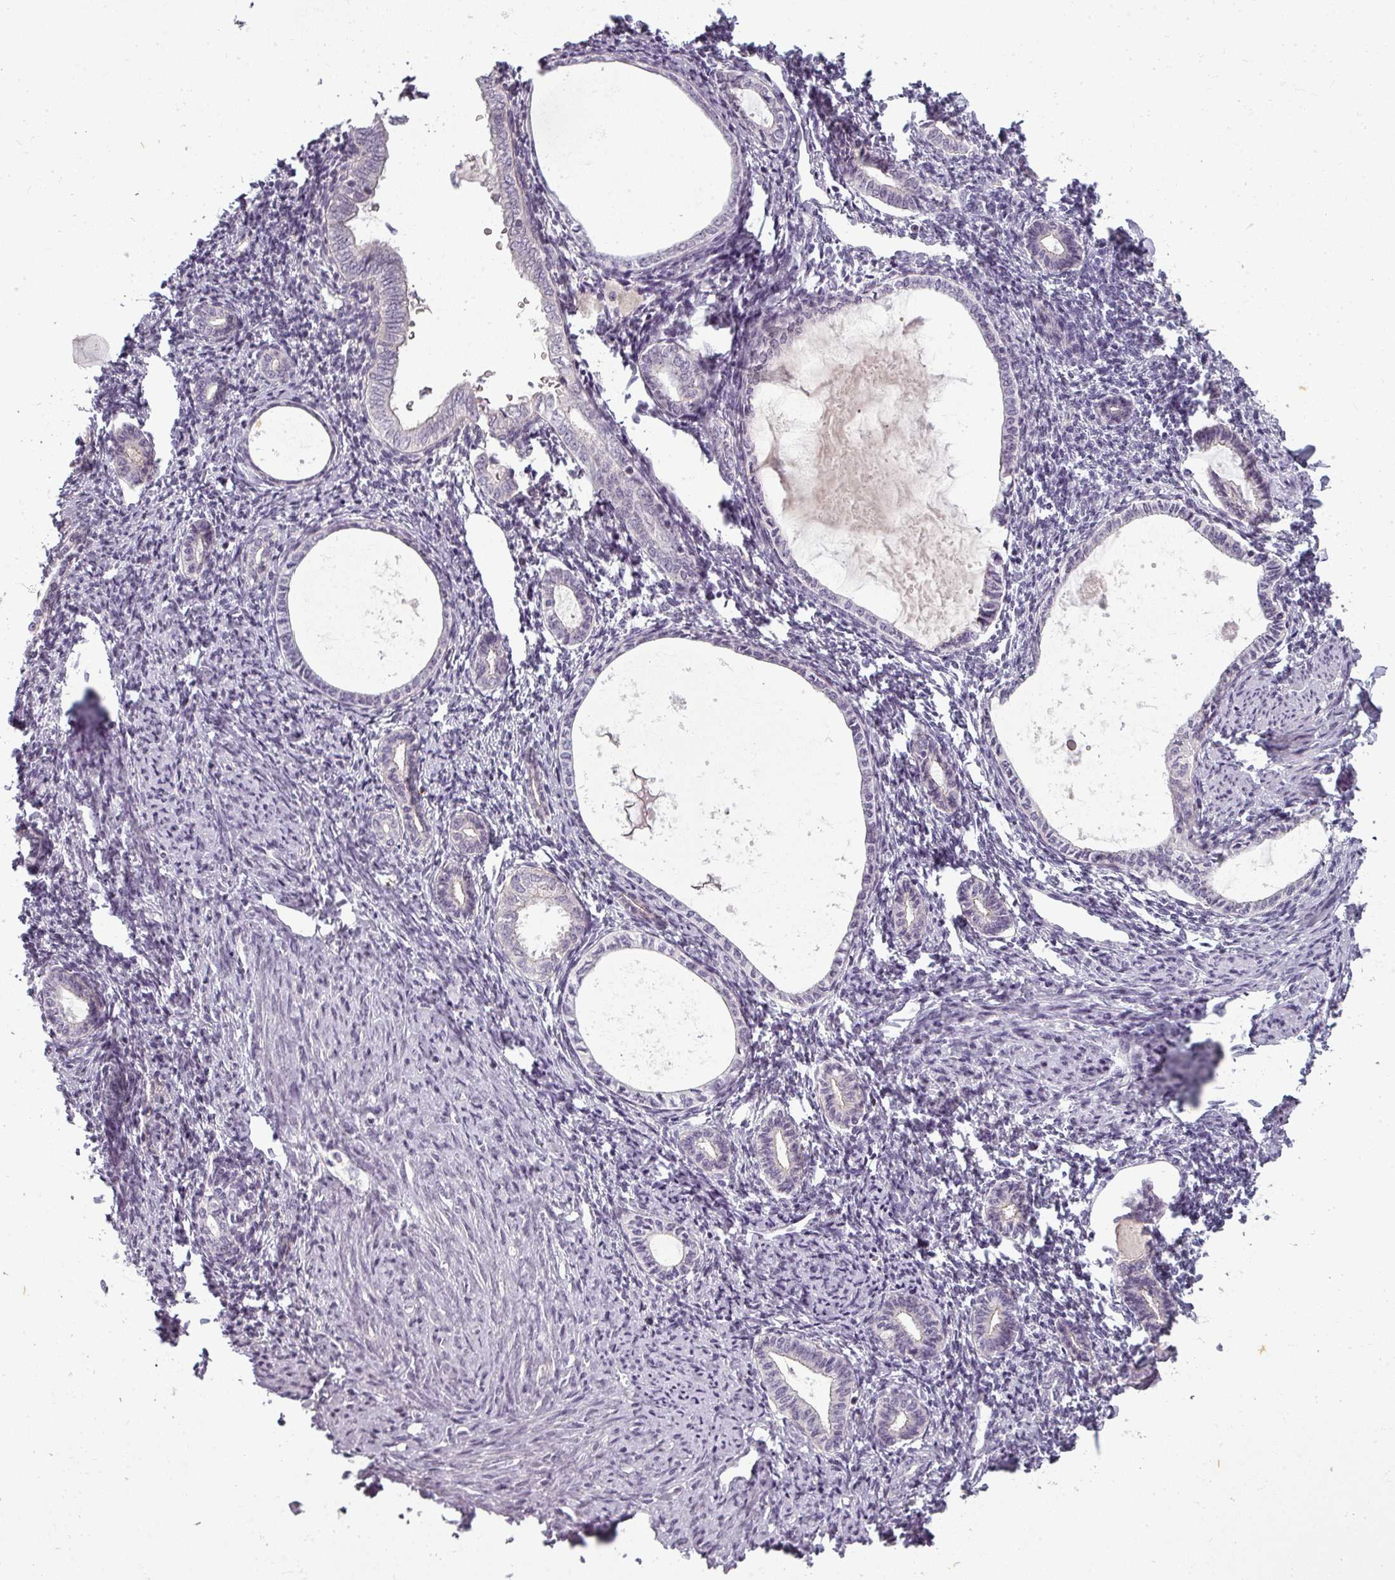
{"staining": {"intensity": "negative", "quantity": "none", "location": "none"}, "tissue": "endometrium", "cell_type": "Cells in endometrial stroma", "image_type": "normal", "snomed": [{"axis": "morphology", "description": "Normal tissue, NOS"}, {"axis": "topography", "description": "Endometrium"}], "caption": "DAB (3,3'-diaminobenzidine) immunohistochemical staining of normal human endometrium shows no significant expression in cells in endometrial stroma. The staining is performed using DAB brown chromogen with nuclei counter-stained in using hematoxylin.", "gene": "SLC16A9", "patient": {"sex": "female", "age": 63}}